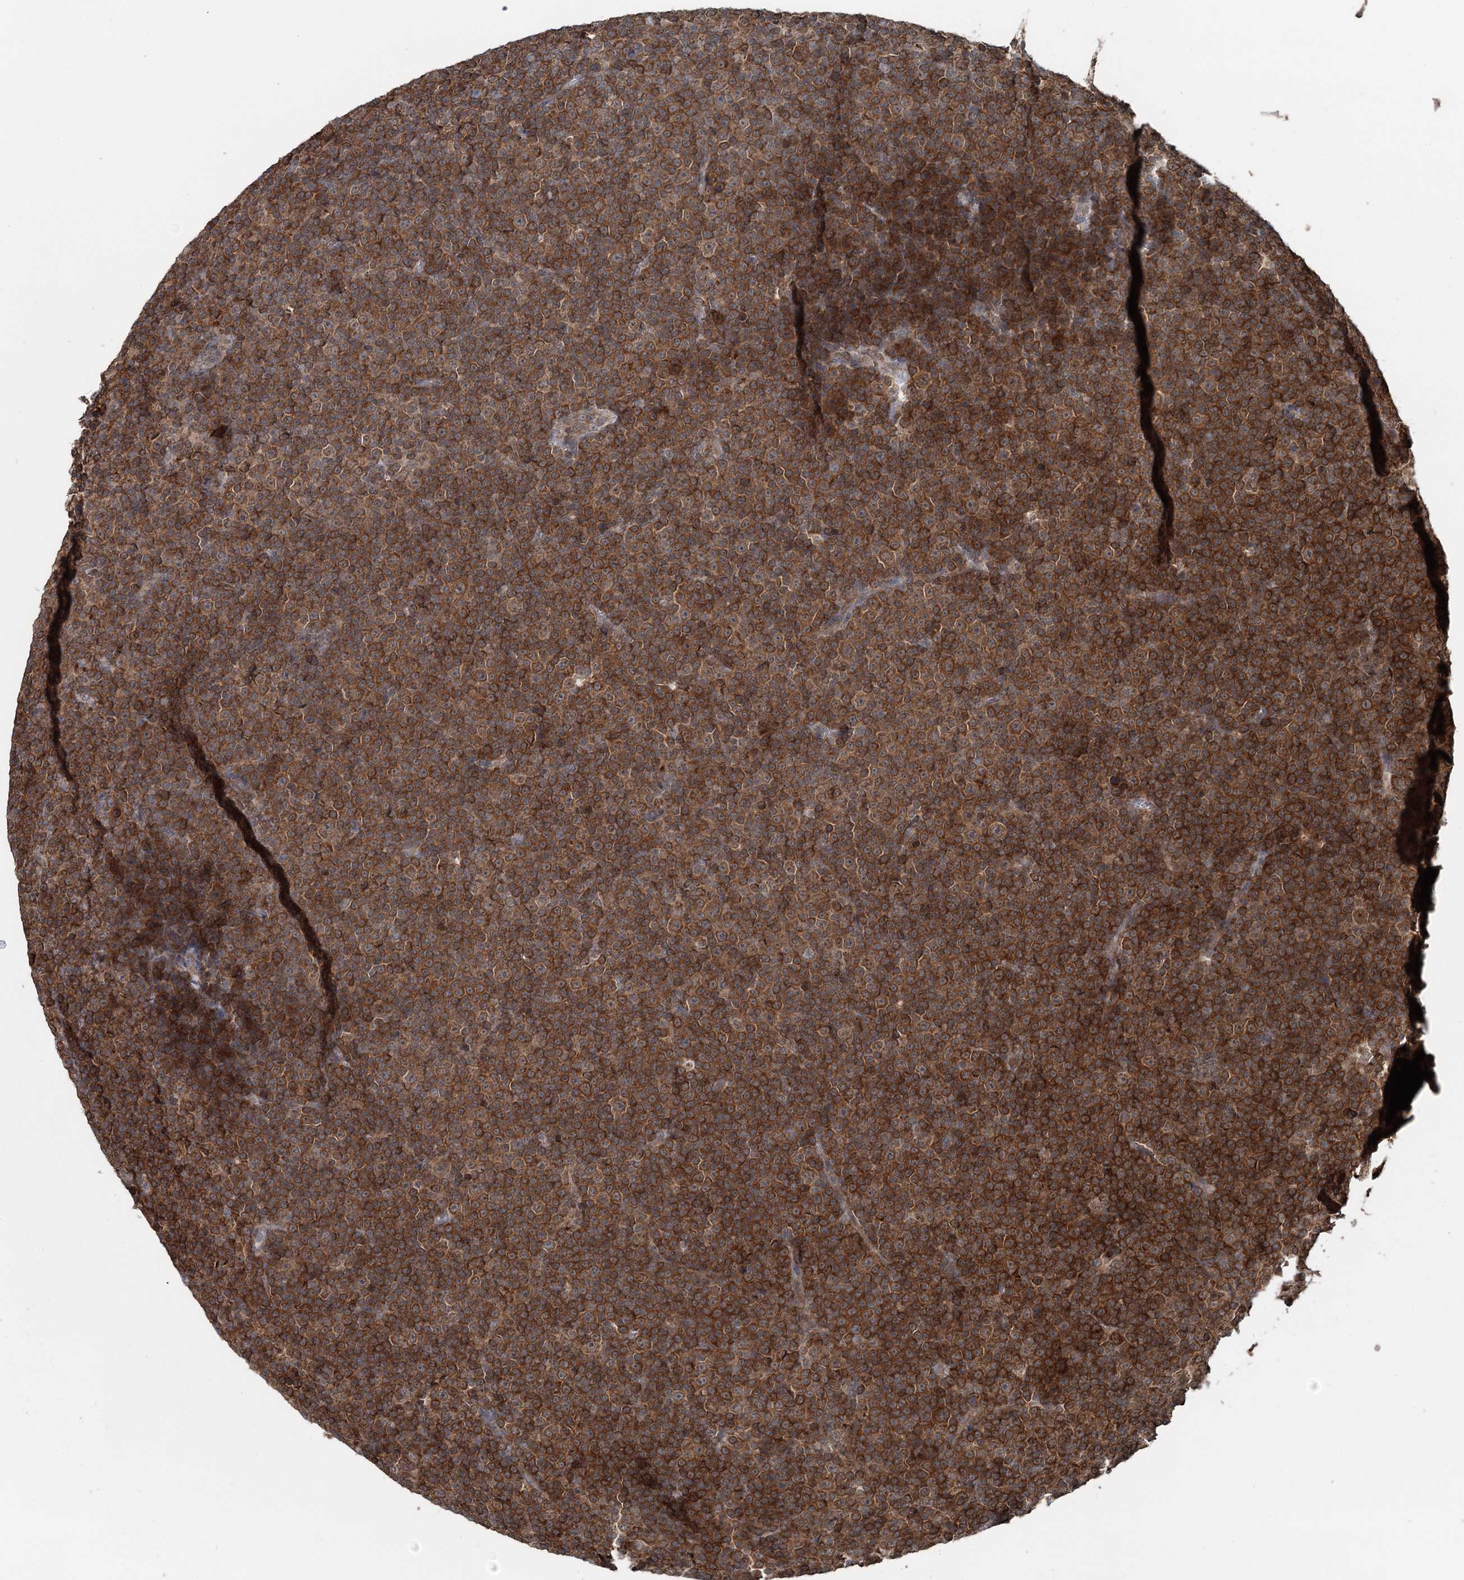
{"staining": {"intensity": "strong", "quantity": ">75%", "location": "cytoplasmic/membranous"}, "tissue": "lymphoma", "cell_type": "Tumor cells", "image_type": "cancer", "snomed": [{"axis": "morphology", "description": "Malignant lymphoma, non-Hodgkin's type, Low grade"}, {"axis": "topography", "description": "Lymph node"}], "caption": "A brown stain labels strong cytoplasmic/membranous positivity of a protein in lymphoma tumor cells.", "gene": "WAPL", "patient": {"sex": "female", "age": 67}}